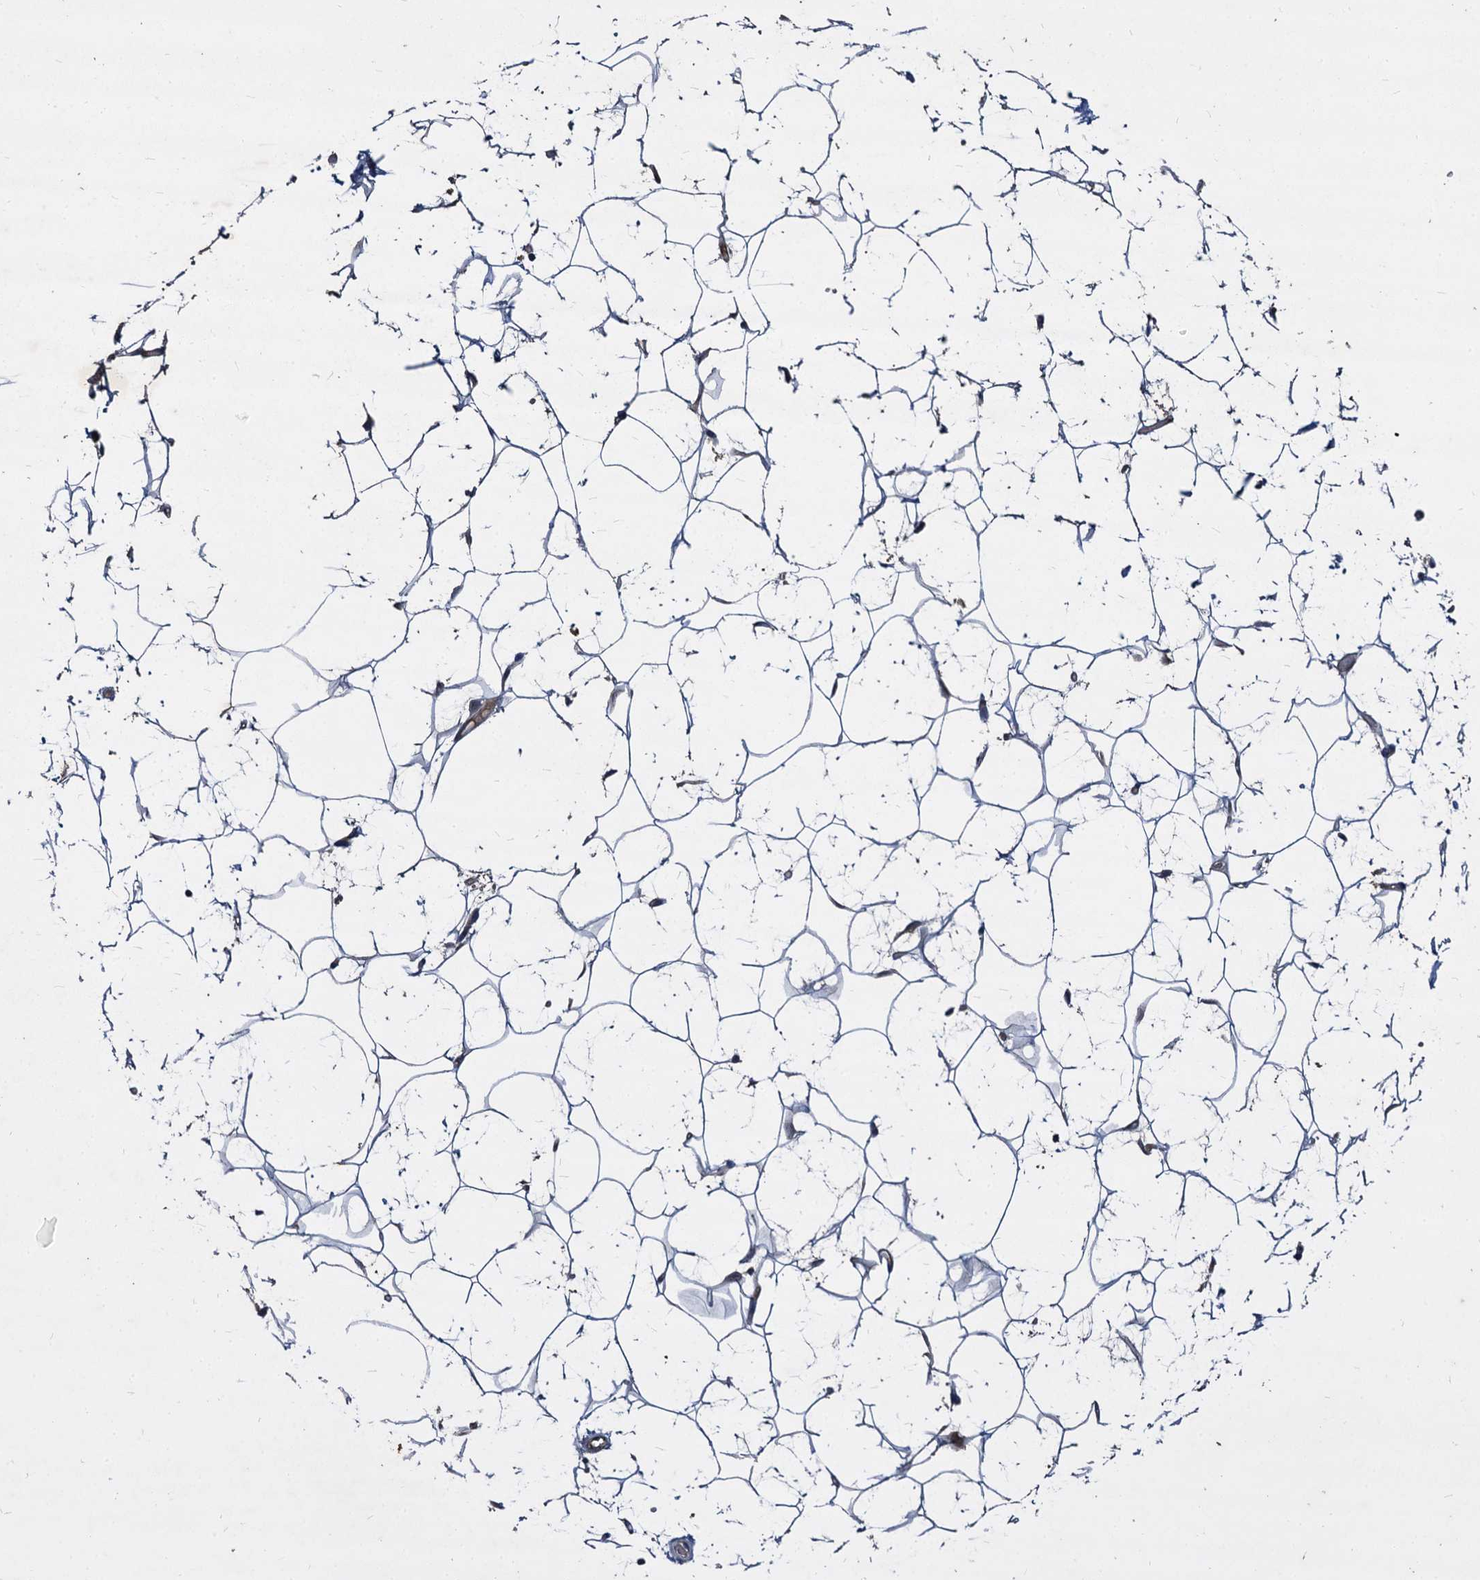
{"staining": {"intensity": "negative", "quantity": "none", "location": "none"}, "tissue": "adipose tissue", "cell_type": "Adipocytes", "image_type": "normal", "snomed": [{"axis": "morphology", "description": "Normal tissue, NOS"}, {"axis": "topography", "description": "Breast"}], "caption": "The photomicrograph shows no staining of adipocytes in benign adipose tissue.", "gene": "CCDC184", "patient": {"sex": "female", "age": 26}}